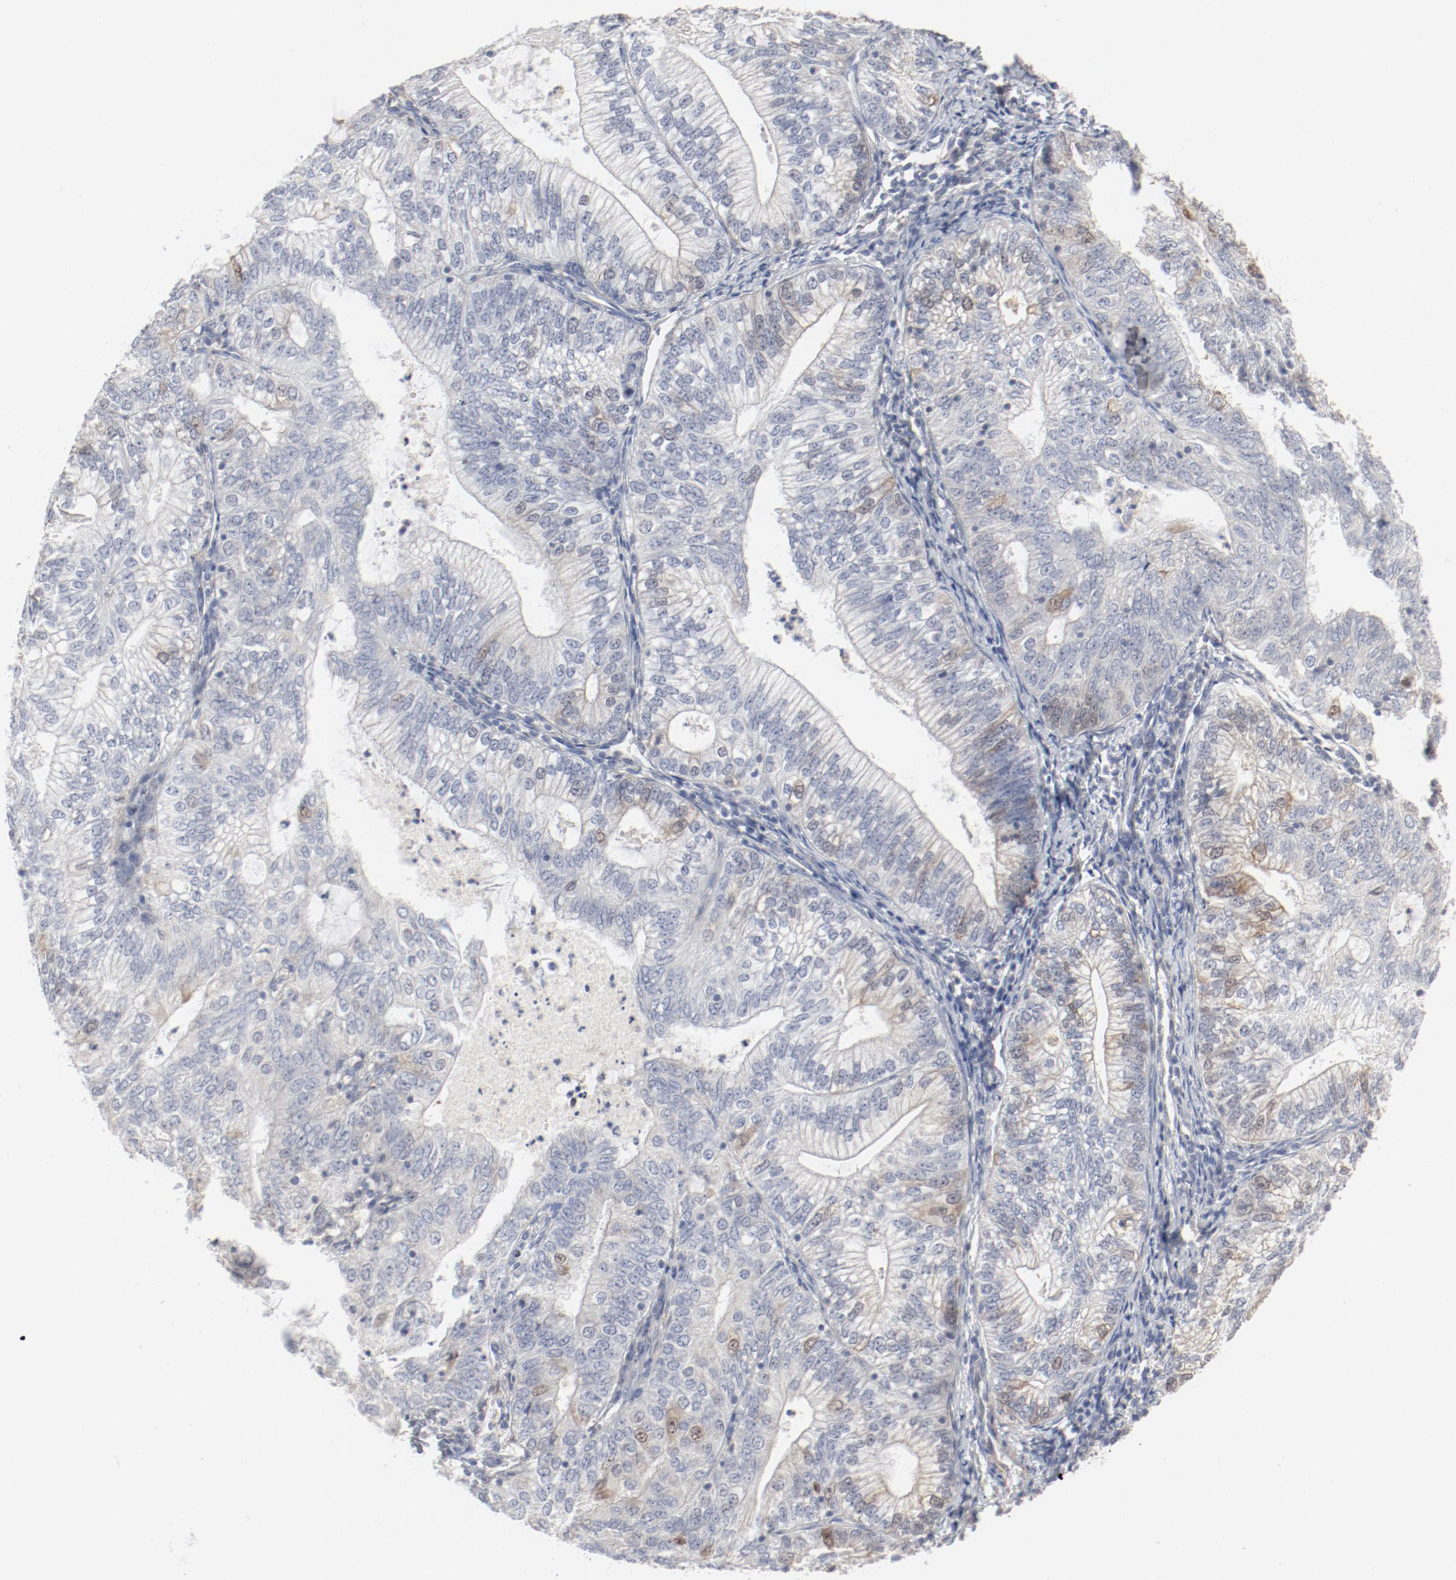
{"staining": {"intensity": "weak", "quantity": "<25%", "location": "nuclear"}, "tissue": "endometrial cancer", "cell_type": "Tumor cells", "image_type": "cancer", "snomed": [{"axis": "morphology", "description": "Adenocarcinoma, NOS"}, {"axis": "topography", "description": "Endometrium"}], "caption": "The immunohistochemistry (IHC) image has no significant positivity in tumor cells of adenocarcinoma (endometrial) tissue. The staining is performed using DAB (3,3'-diaminobenzidine) brown chromogen with nuclei counter-stained in using hematoxylin.", "gene": "CDK1", "patient": {"sex": "female", "age": 69}}